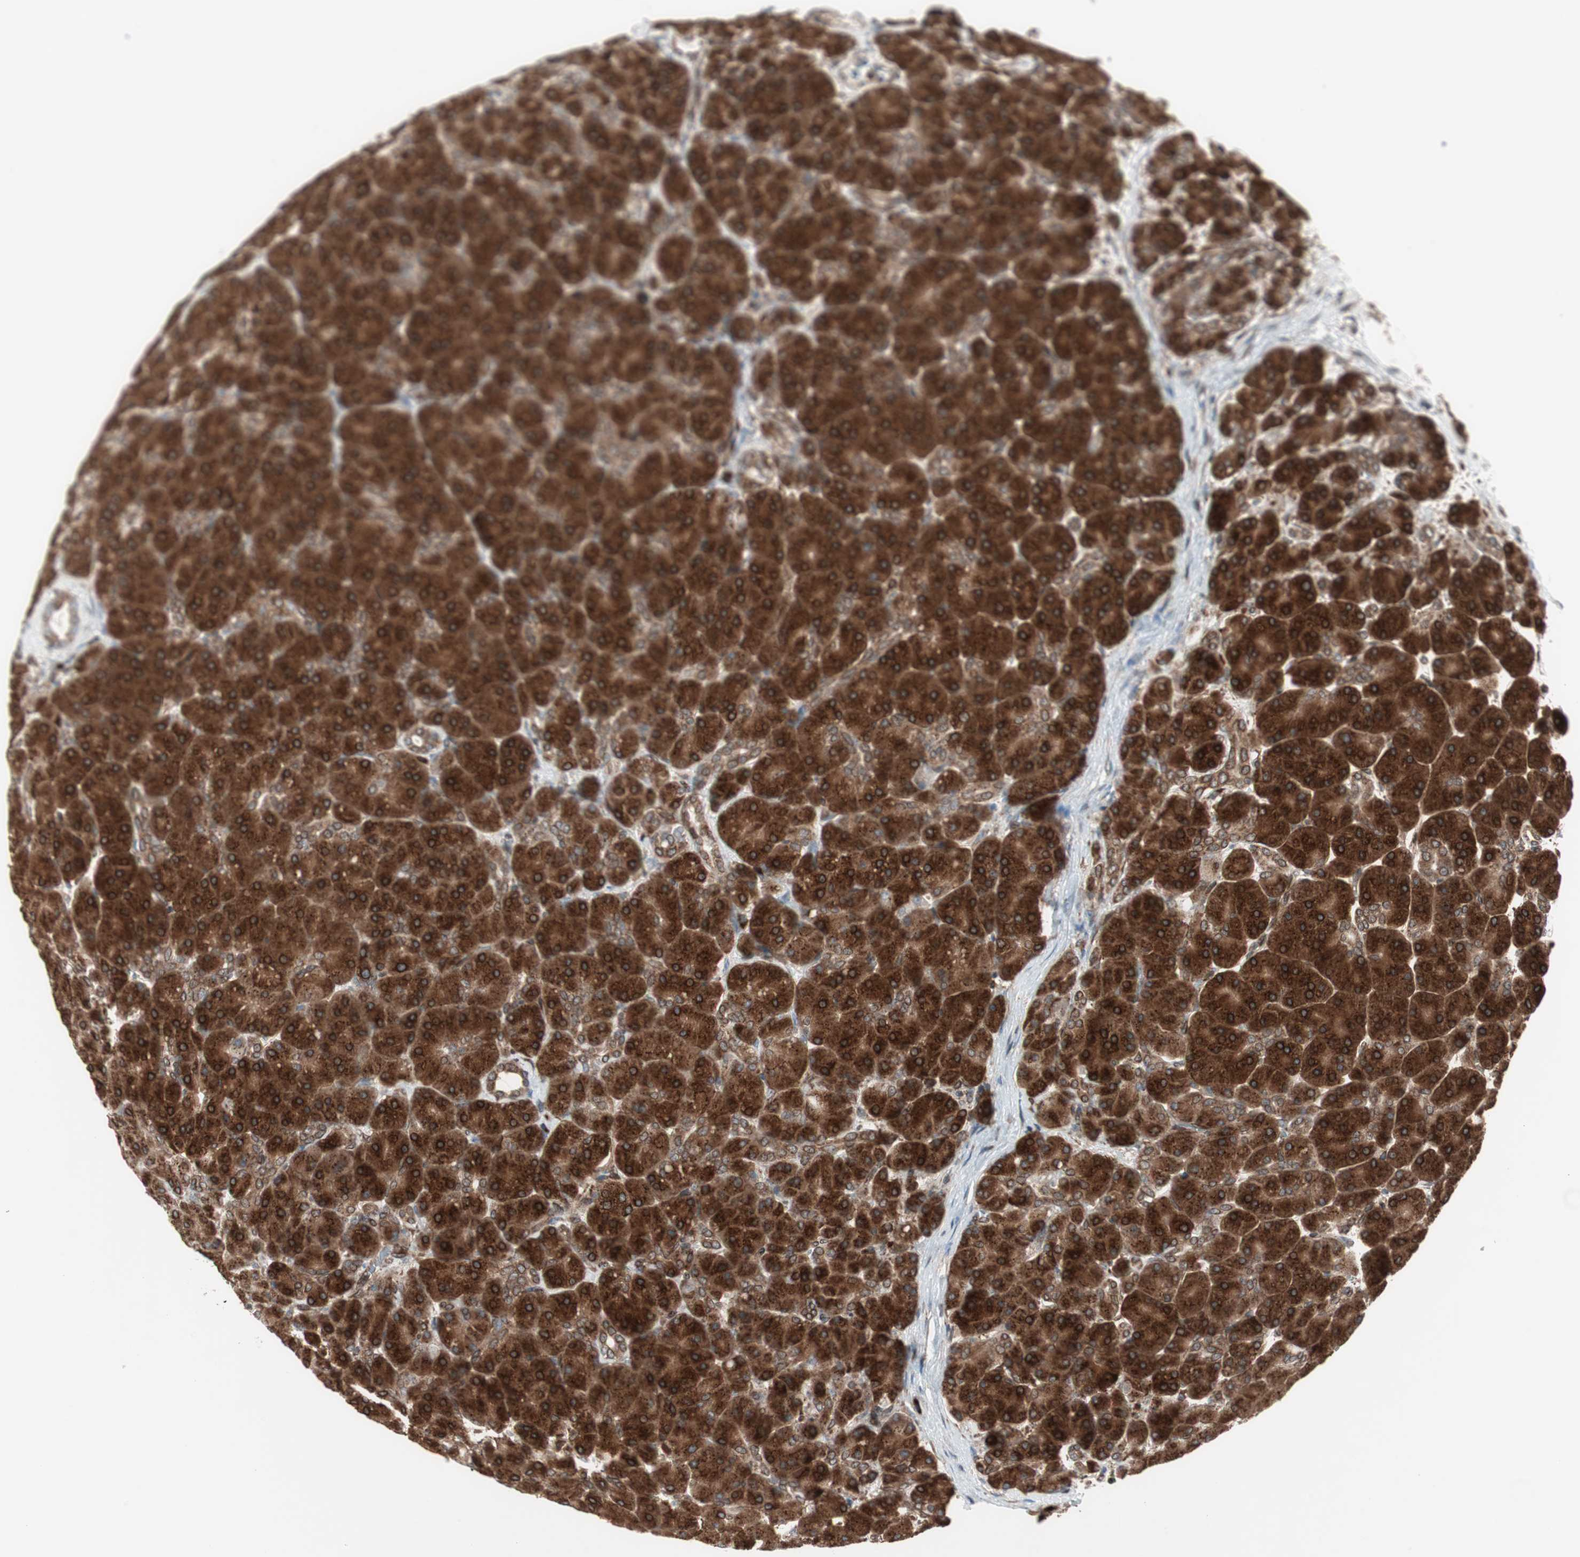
{"staining": {"intensity": "strong", "quantity": ">75%", "location": "cytoplasmic/membranous,nuclear"}, "tissue": "pancreas", "cell_type": "Exocrine glandular cells", "image_type": "normal", "snomed": [{"axis": "morphology", "description": "Normal tissue, NOS"}, {"axis": "topography", "description": "Pancreas"}], "caption": "DAB (3,3'-diaminobenzidine) immunohistochemical staining of normal pancreas exhibits strong cytoplasmic/membranous,nuclear protein expression in about >75% of exocrine glandular cells. The protein is stained brown, and the nuclei are stained in blue (DAB (3,3'-diaminobenzidine) IHC with brightfield microscopy, high magnification).", "gene": "NUP62", "patient": {"sex": "male", "age": 66}}